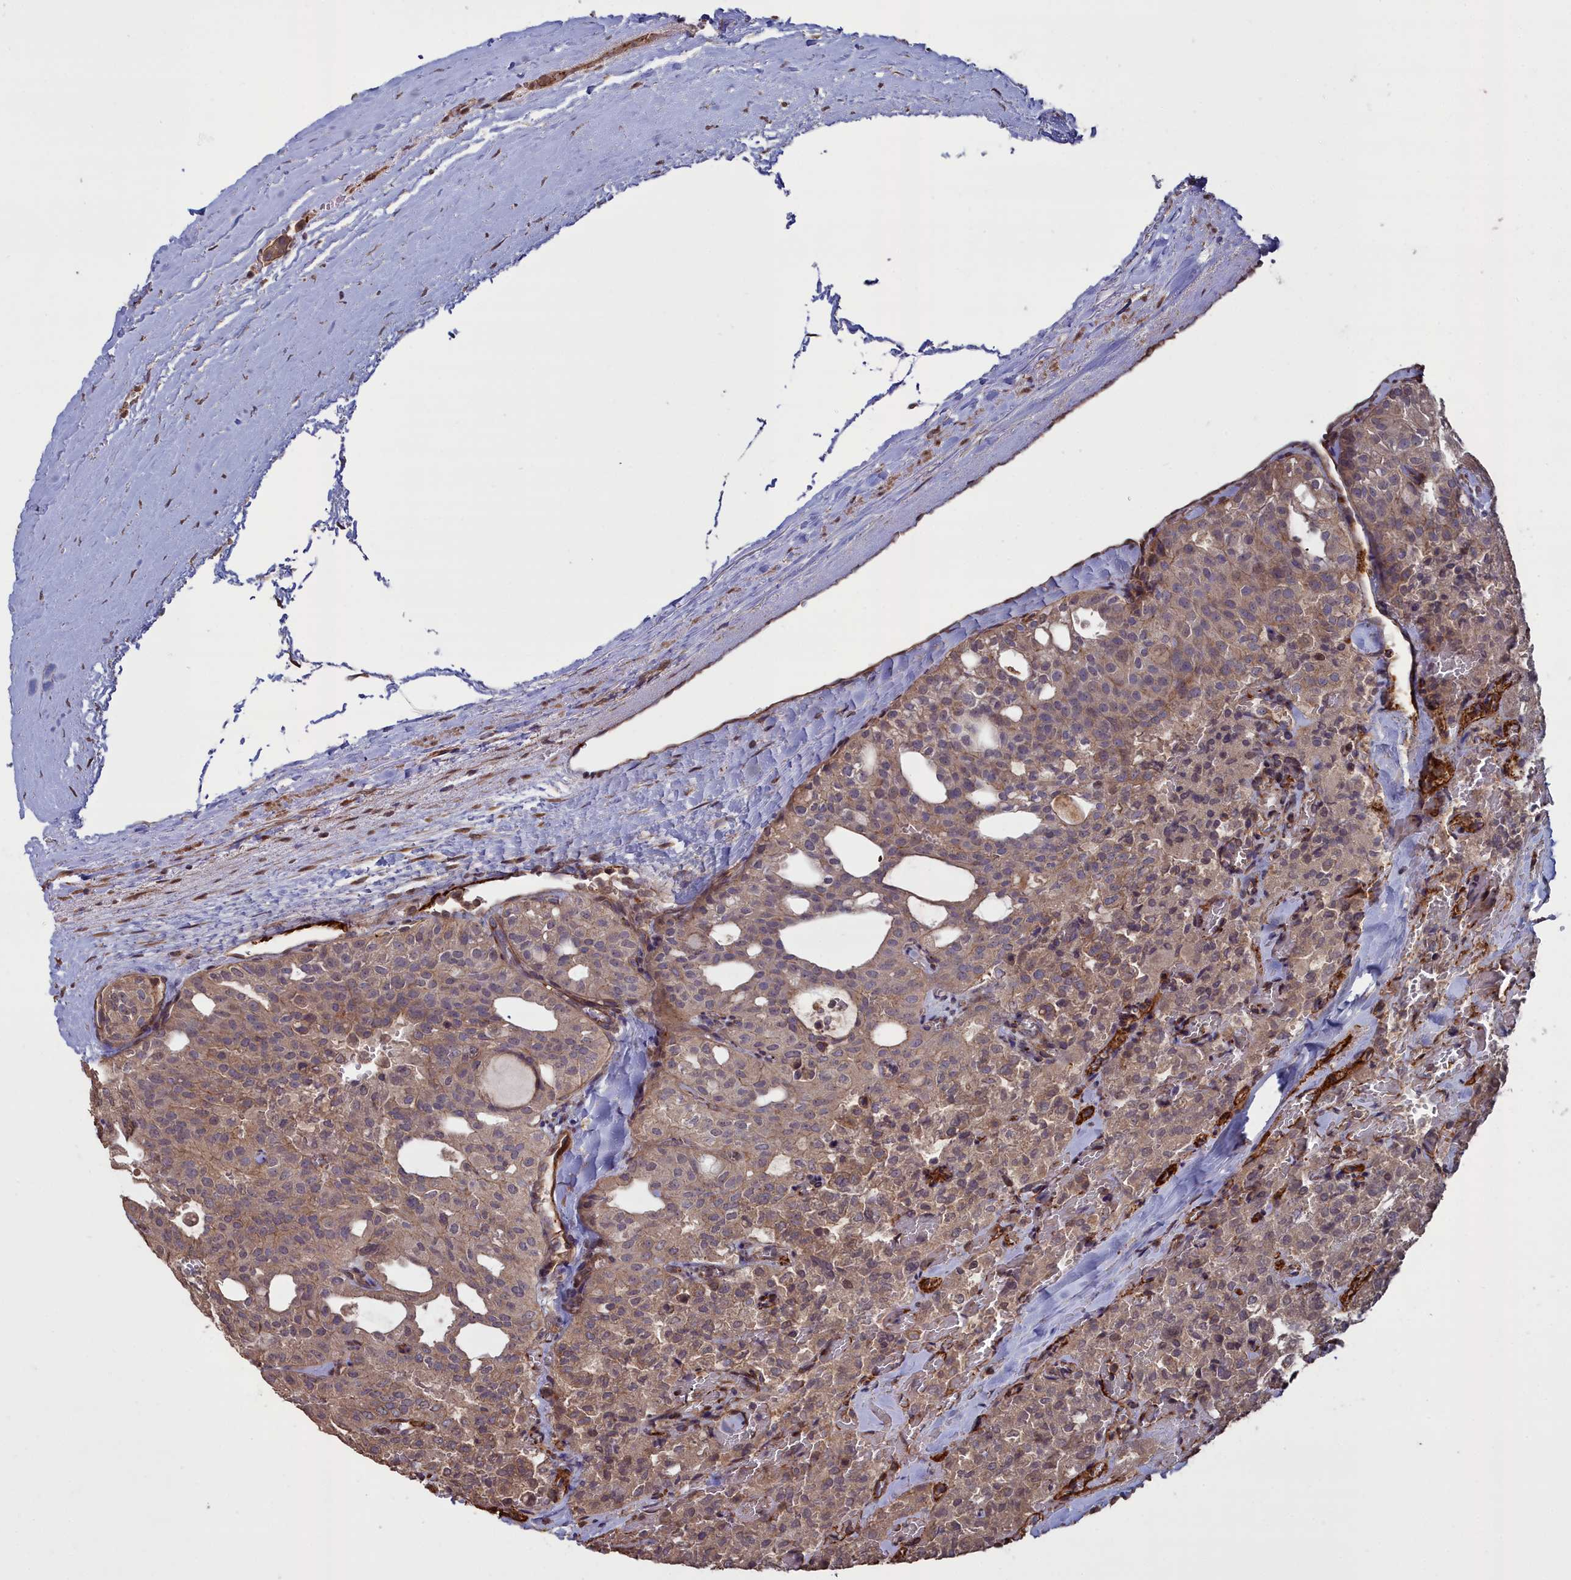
{"staining": {"intensity": "weak", "quantity": ">75%", "location": "cytoplasmic/membranous,nuclear"}, "tissue": "thyroid cancer", "cell_type": "Tumor cells", "image_type": "cancer", "snomed": [{"axis": "morphology", "description": "Follicular adenoma carcinoma, NOS"}, {"axis": "topography", "description": "Thyroid gland"}], "caption": "Thyroid follicular adenoma carcinoma stained with immunohistochemistry demonstrates weak cytoplasmic/membranous and nuclear staining in about >75% of tumor cells. (DAB = brown stain, brightfield microscopy at high magnification).", "gene": "ATP6V0A2", "patient": {"sex": "male", "age": 75}}